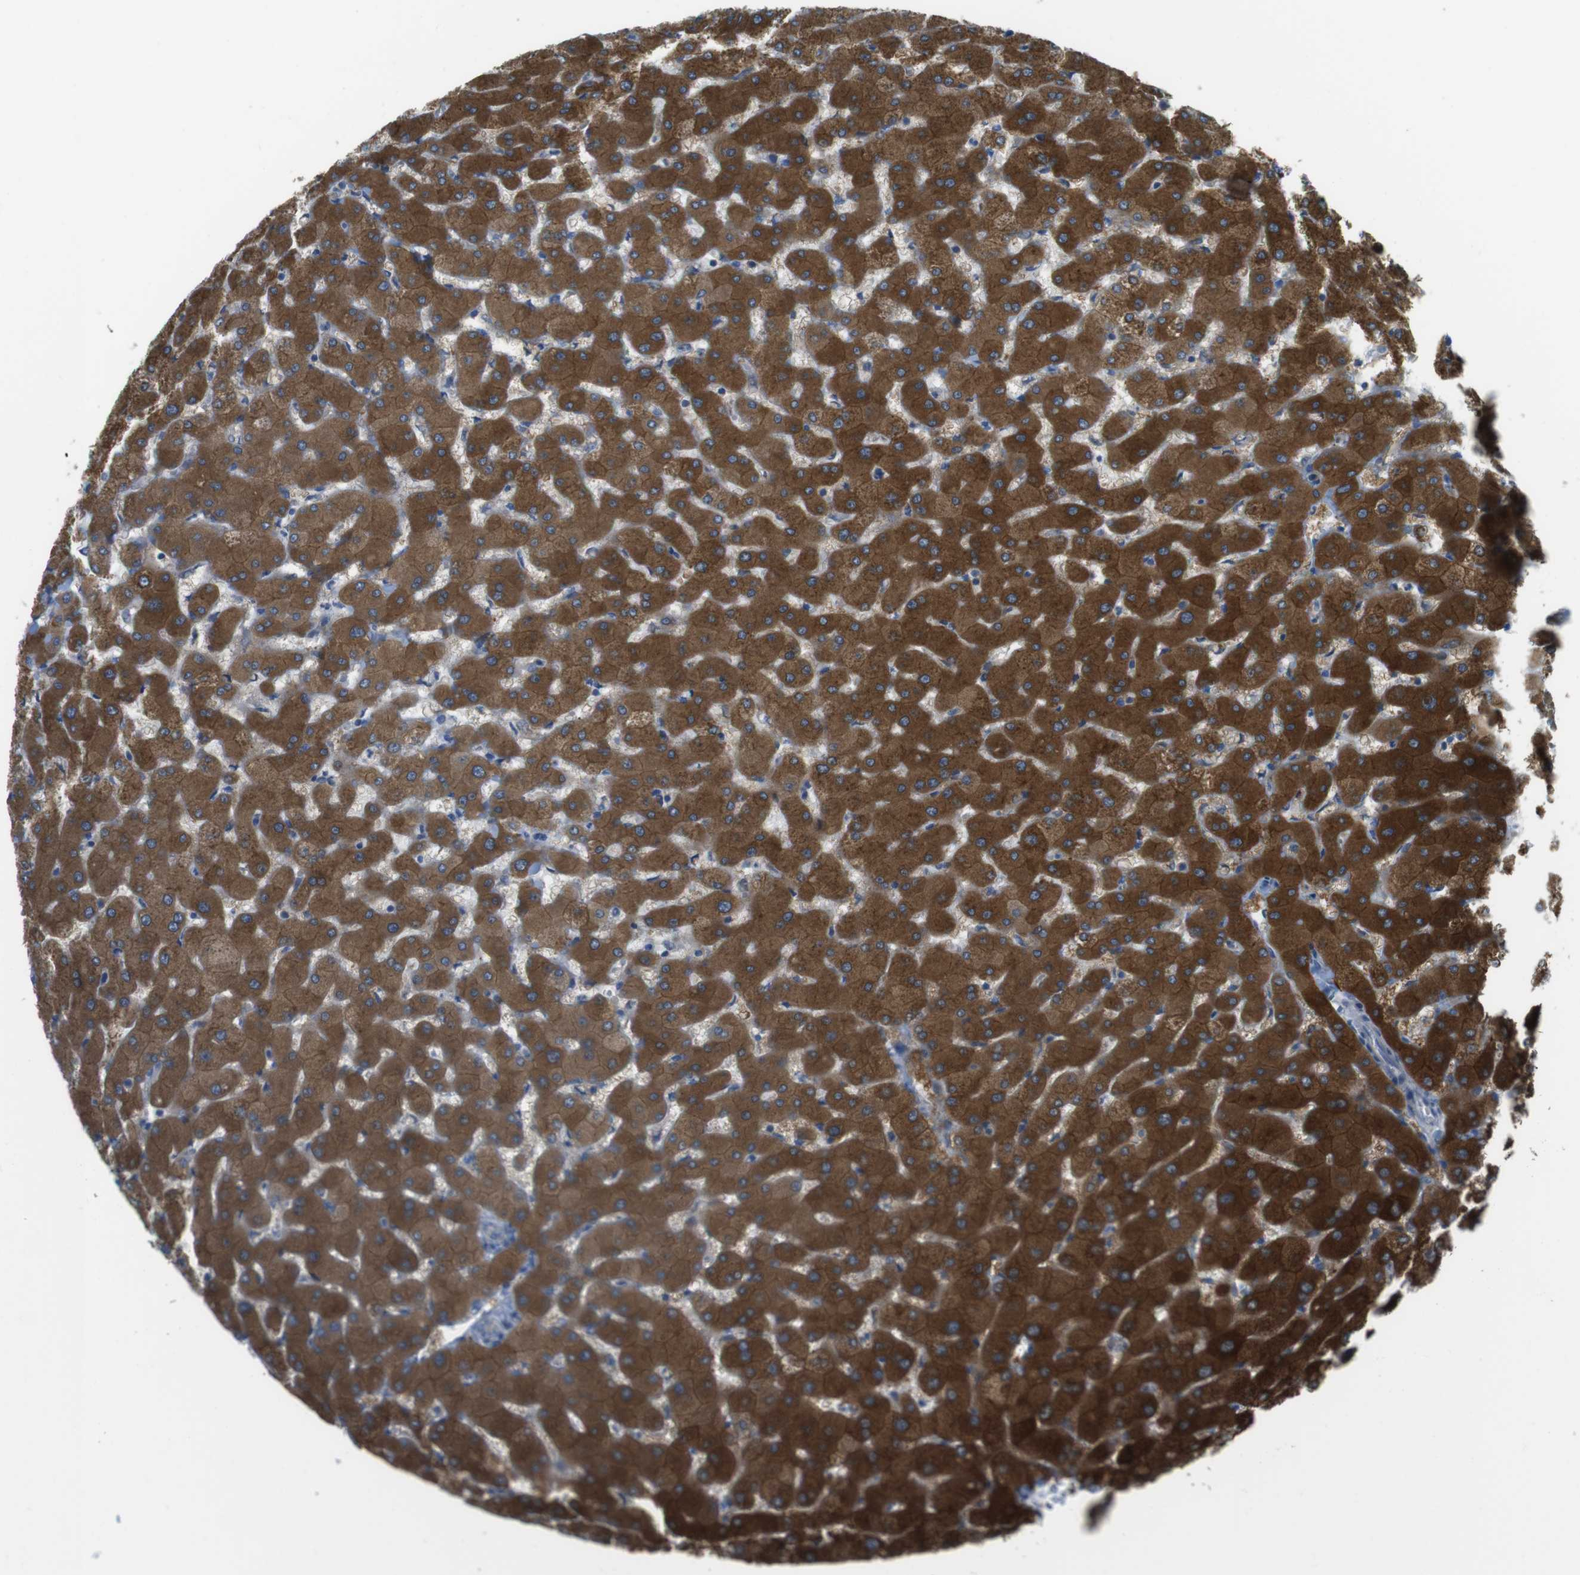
{"staining": {"intensity": "weak", "quantity": ">75%", "location": "cytoplasmic/membranous"}, "tissue": "liver", "cell_type": "Cholangiocytes", "image_type": "normal", "snomed": [{"axis": "morphology", "description": "Normal tissue, NOS"}, {"axis": "topography", "description": "Liver"}], "caption": "High-magnification brightfield microscopy of unremarkable liver stained with DAB (3,3'-diaminobenzidine) (brown) and counterstained with hematoxylin (blue). cholangiocytes exhibit weak cytoplasmic/membranous expression is identified in approximately>75% of cells.", "gene": "MTHFD1L", "patient": {"sex": "female", "age": 63}}